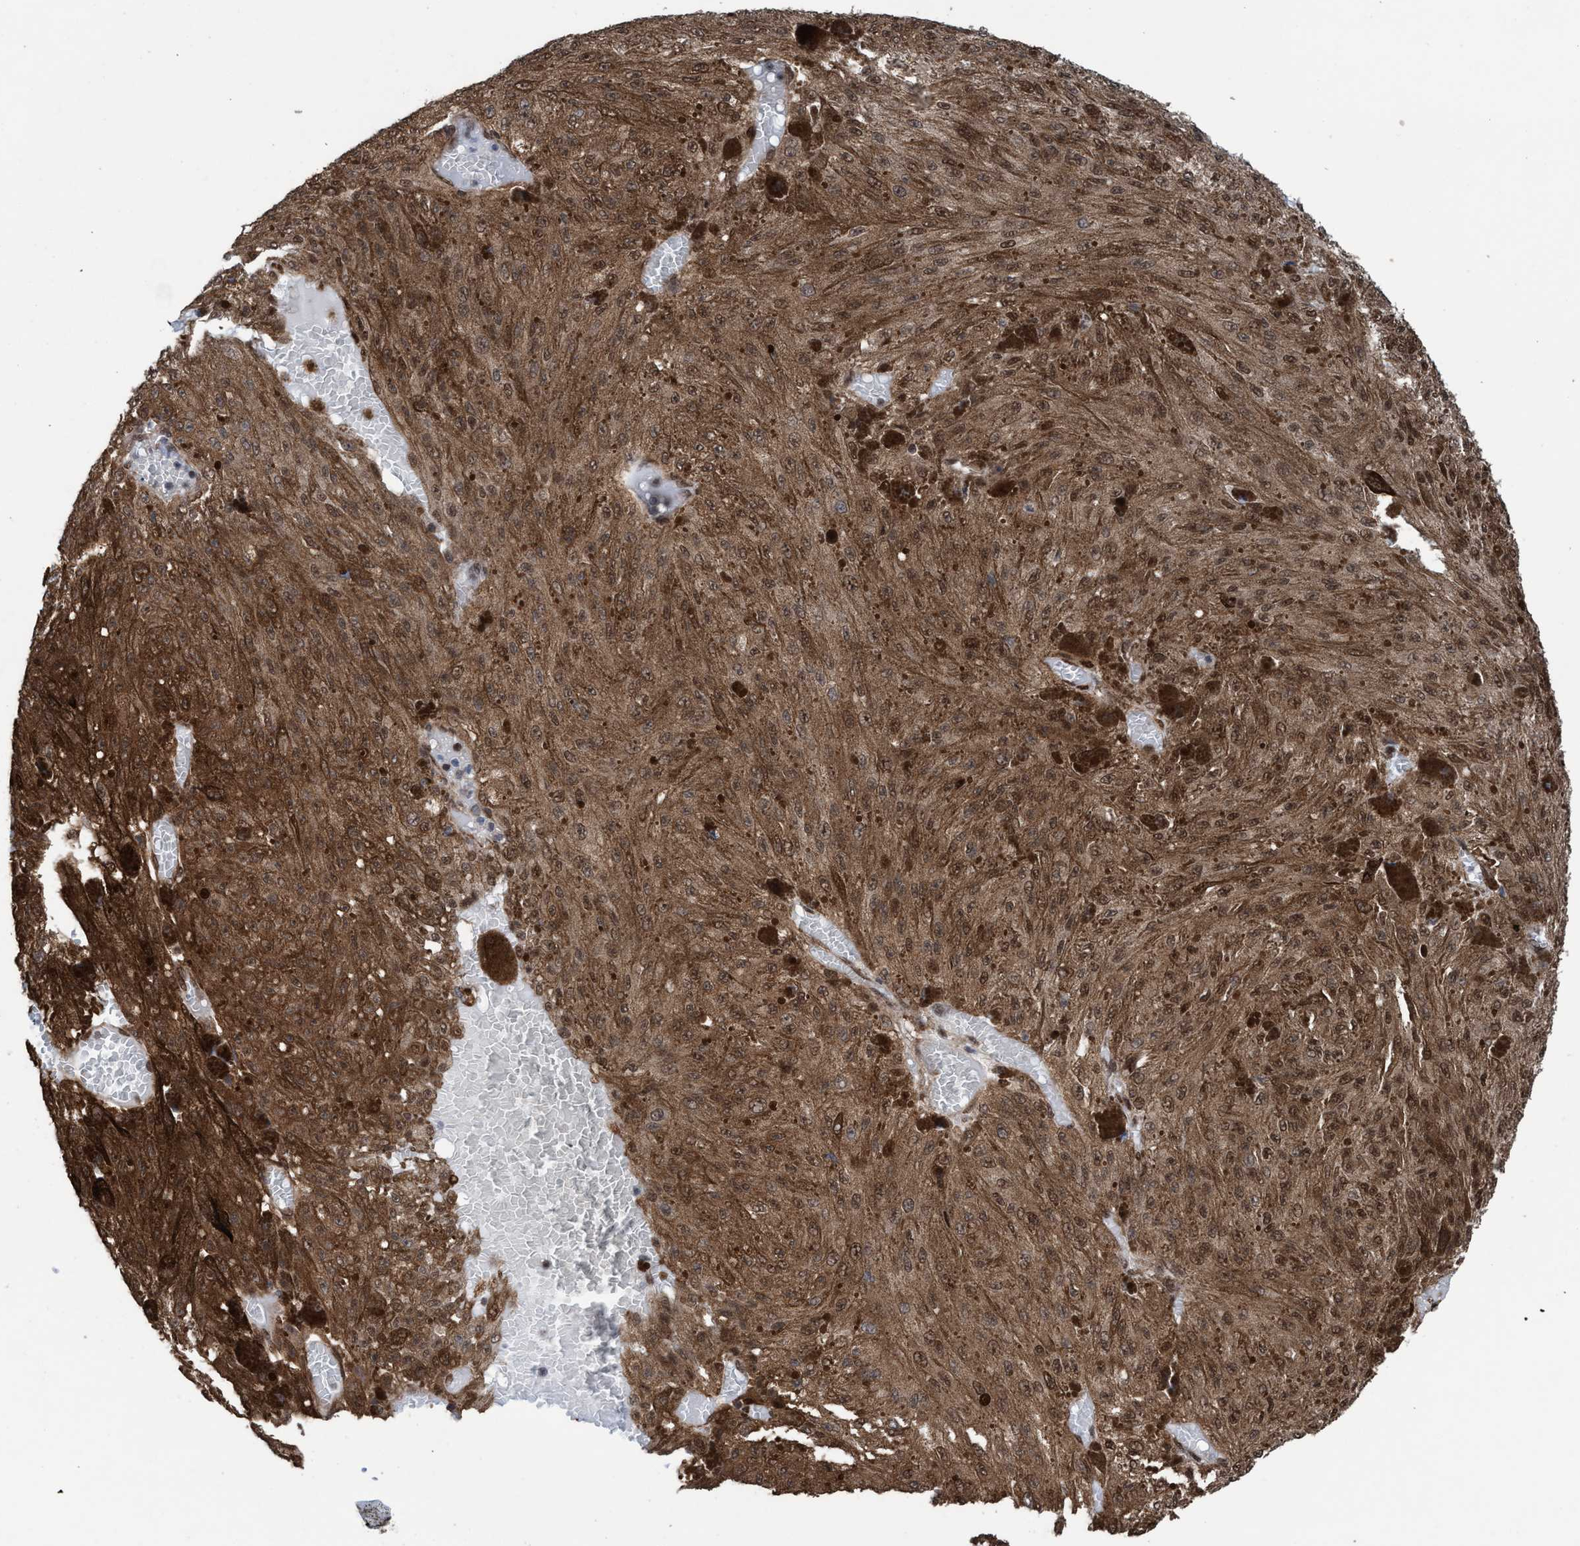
{"staining": {"intensity": "moderate", "quantity": ">75%", "location": "cytoplasmic/membranous,nuclear"}, "tissue": "melanoma", "cell_type": "Tumor cells", "image_type": "cancer", "snomed": [{"axis": "morphology", "description": "Malignant melanoma, NOS"}, {"axis": "topography", "description": "Other"}], "caption": "Melanoma was stained to show a protein in brown. There is medium levels of moderate cytoplasmic/membranous and nuclear staining in about >75% of tumor cells. The staining was performed using DAB (3,3'-diaminobenzidine), with brown indicating positive protein expression. Nuclei are stained blue with hematoxylin.", "gene": "METAP2", "patient": {"sex": "male", "age": 79}}